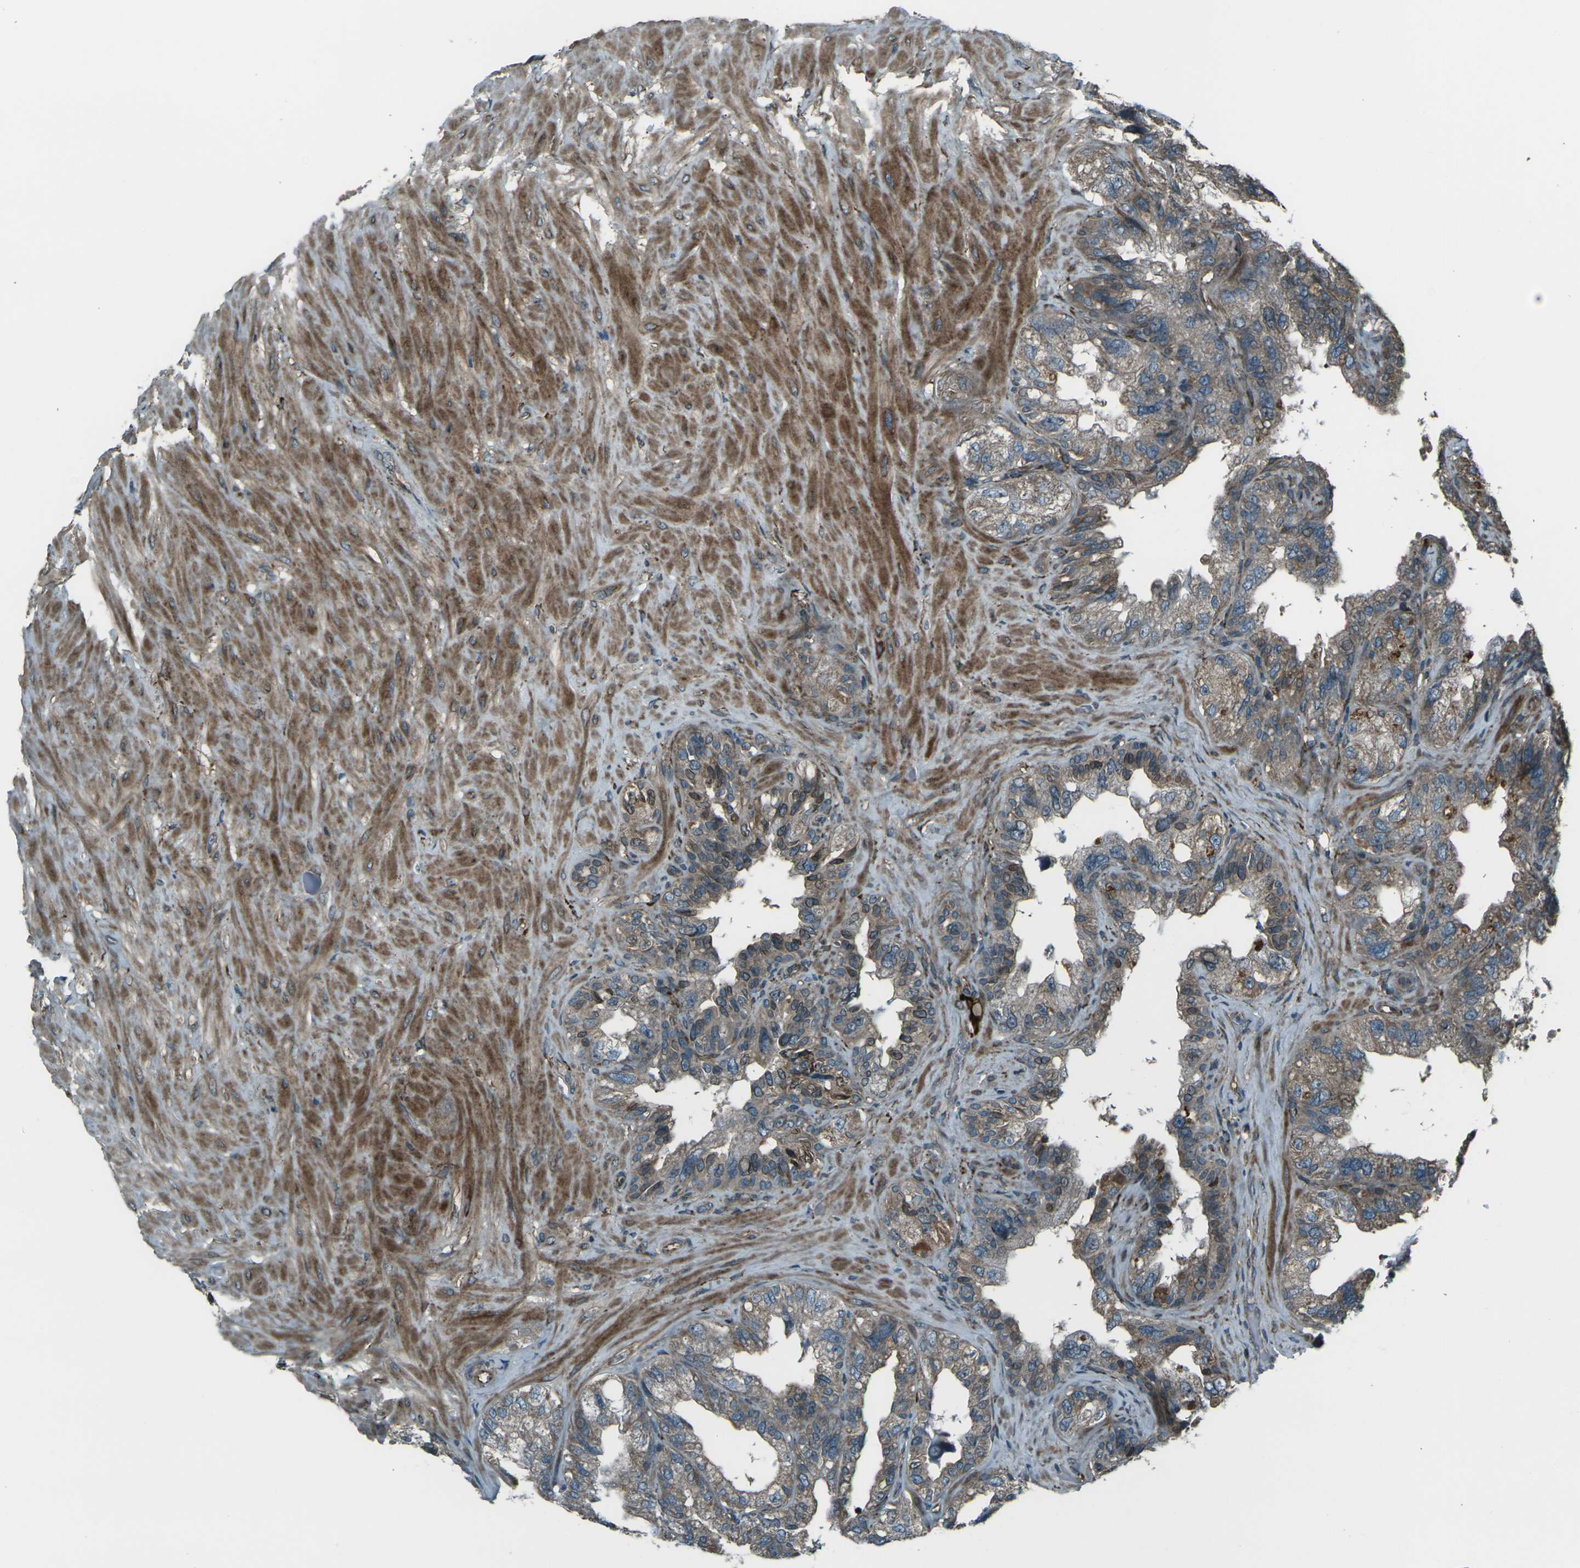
{"staining": {"intensity": "weak", "quantity": ">75%", "location": "cytoplasmic/membranous"}, "tissue": "seminal vesicle", "cell_type": "Glandular cells", "image_type": "normal", "snomed": [{"axis": "morphology", "description": "Normal tissue, NOS"}, {"axis": "topography", "description": "Seminal veicle"}], "caption": "Protein staining of unremarkable seminal vesicle reveals weak cytoplasmic/membranous positivity in about >75% of glandular cells.", "gene": "LSMEM1", "patient": {"sex": "male", "age": 68}}